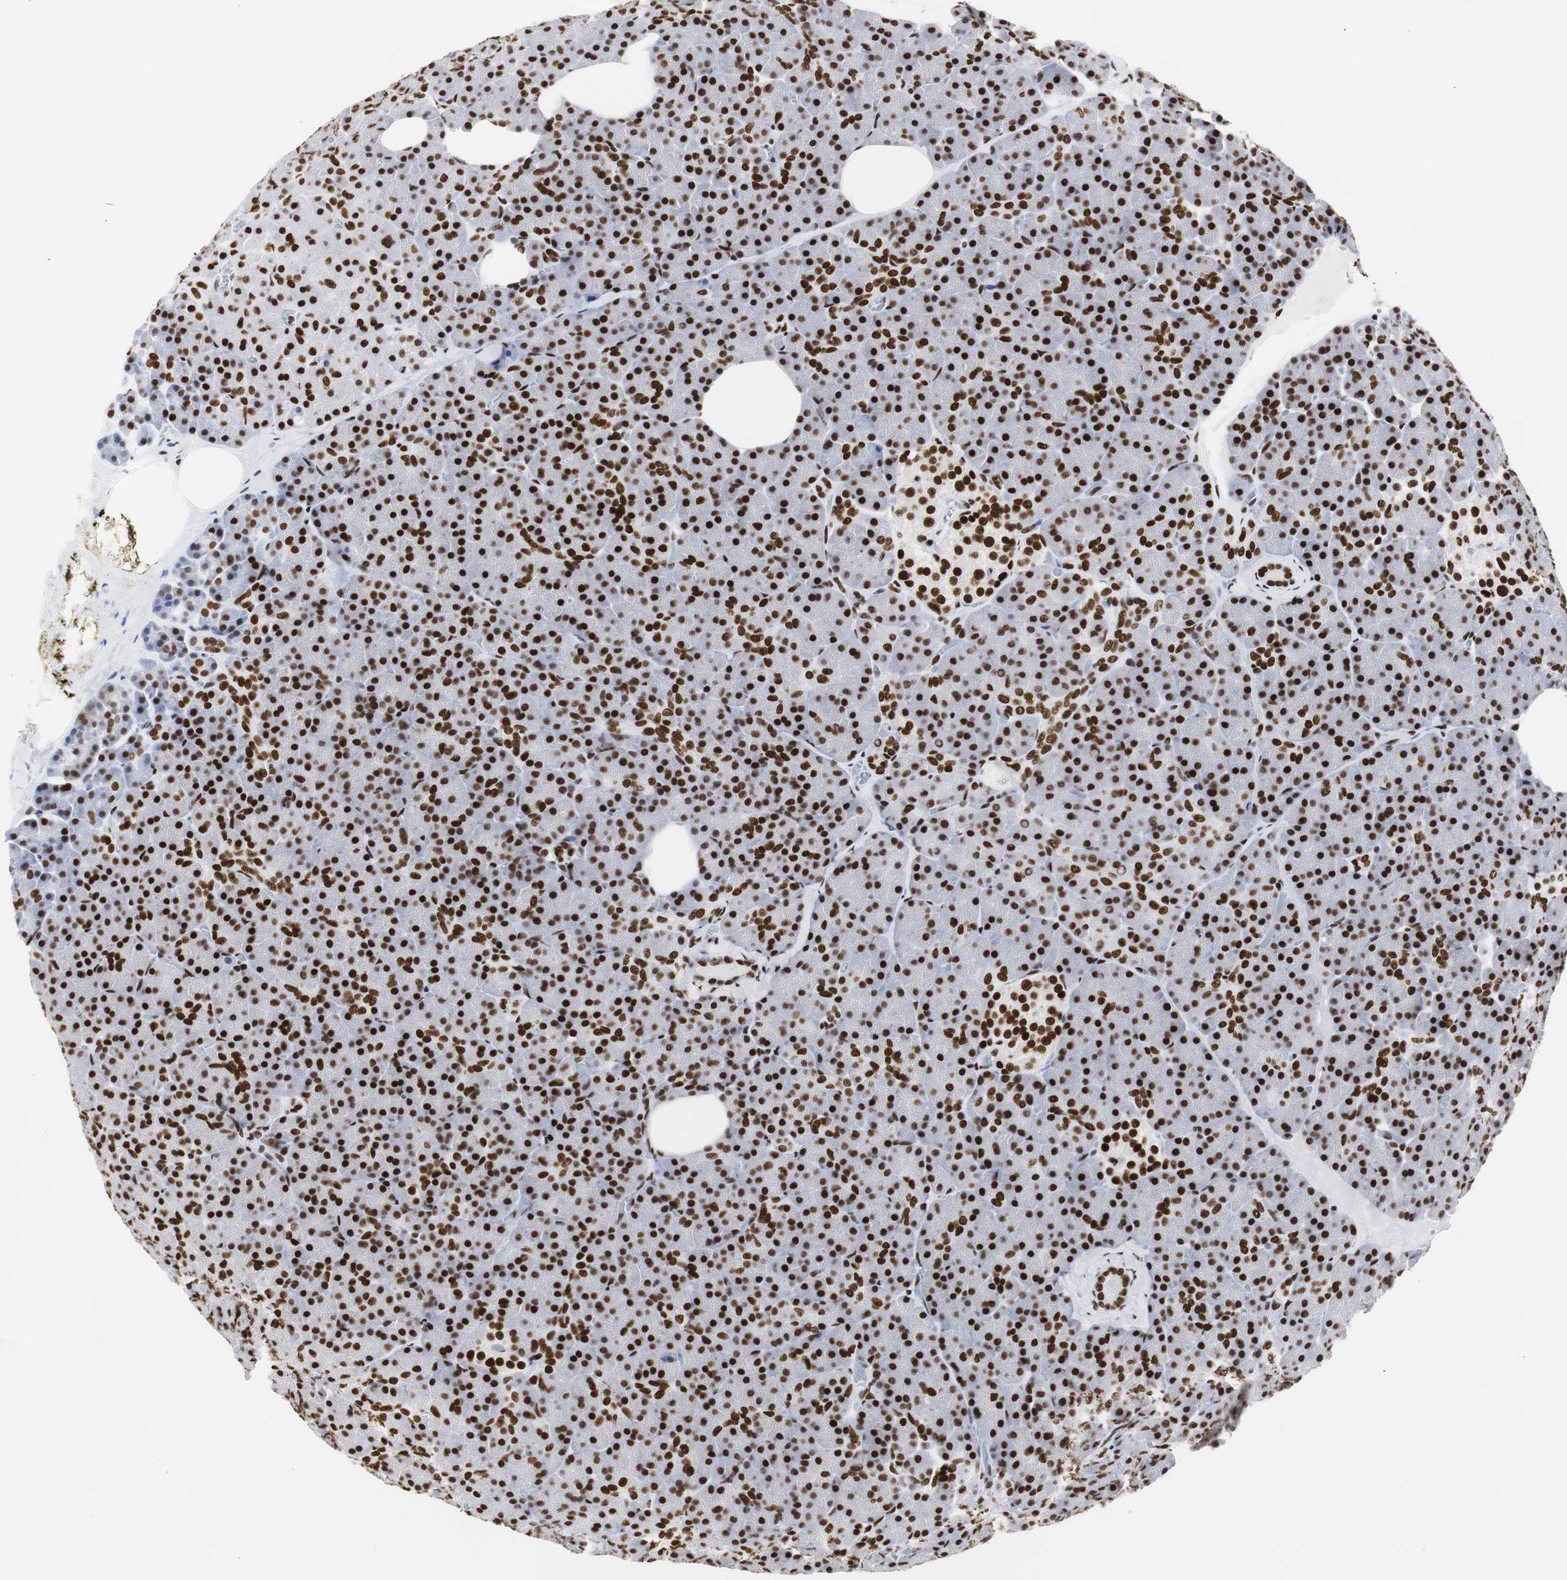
{"staining": {"intensity": "strong", "quantity": ">75%", "location": "nuclear"}, "tissue": "pancreas", "cell_type": "Exocrine glandular cells", "image_type": "normal", "snomed": [{"axis": "morphology", "description": "Normal tissue, NOS"}, {"axis": "topography", "description": "Pancreas"}], "caption": "This is an image of immunohistochemistry (IHC) staining of benign pancreas, which shows strong positivity in the nuclear of exocrine glandular cells.", "gene": "HNRNPH2", "patient": {"sex": "female", "age": 35}}